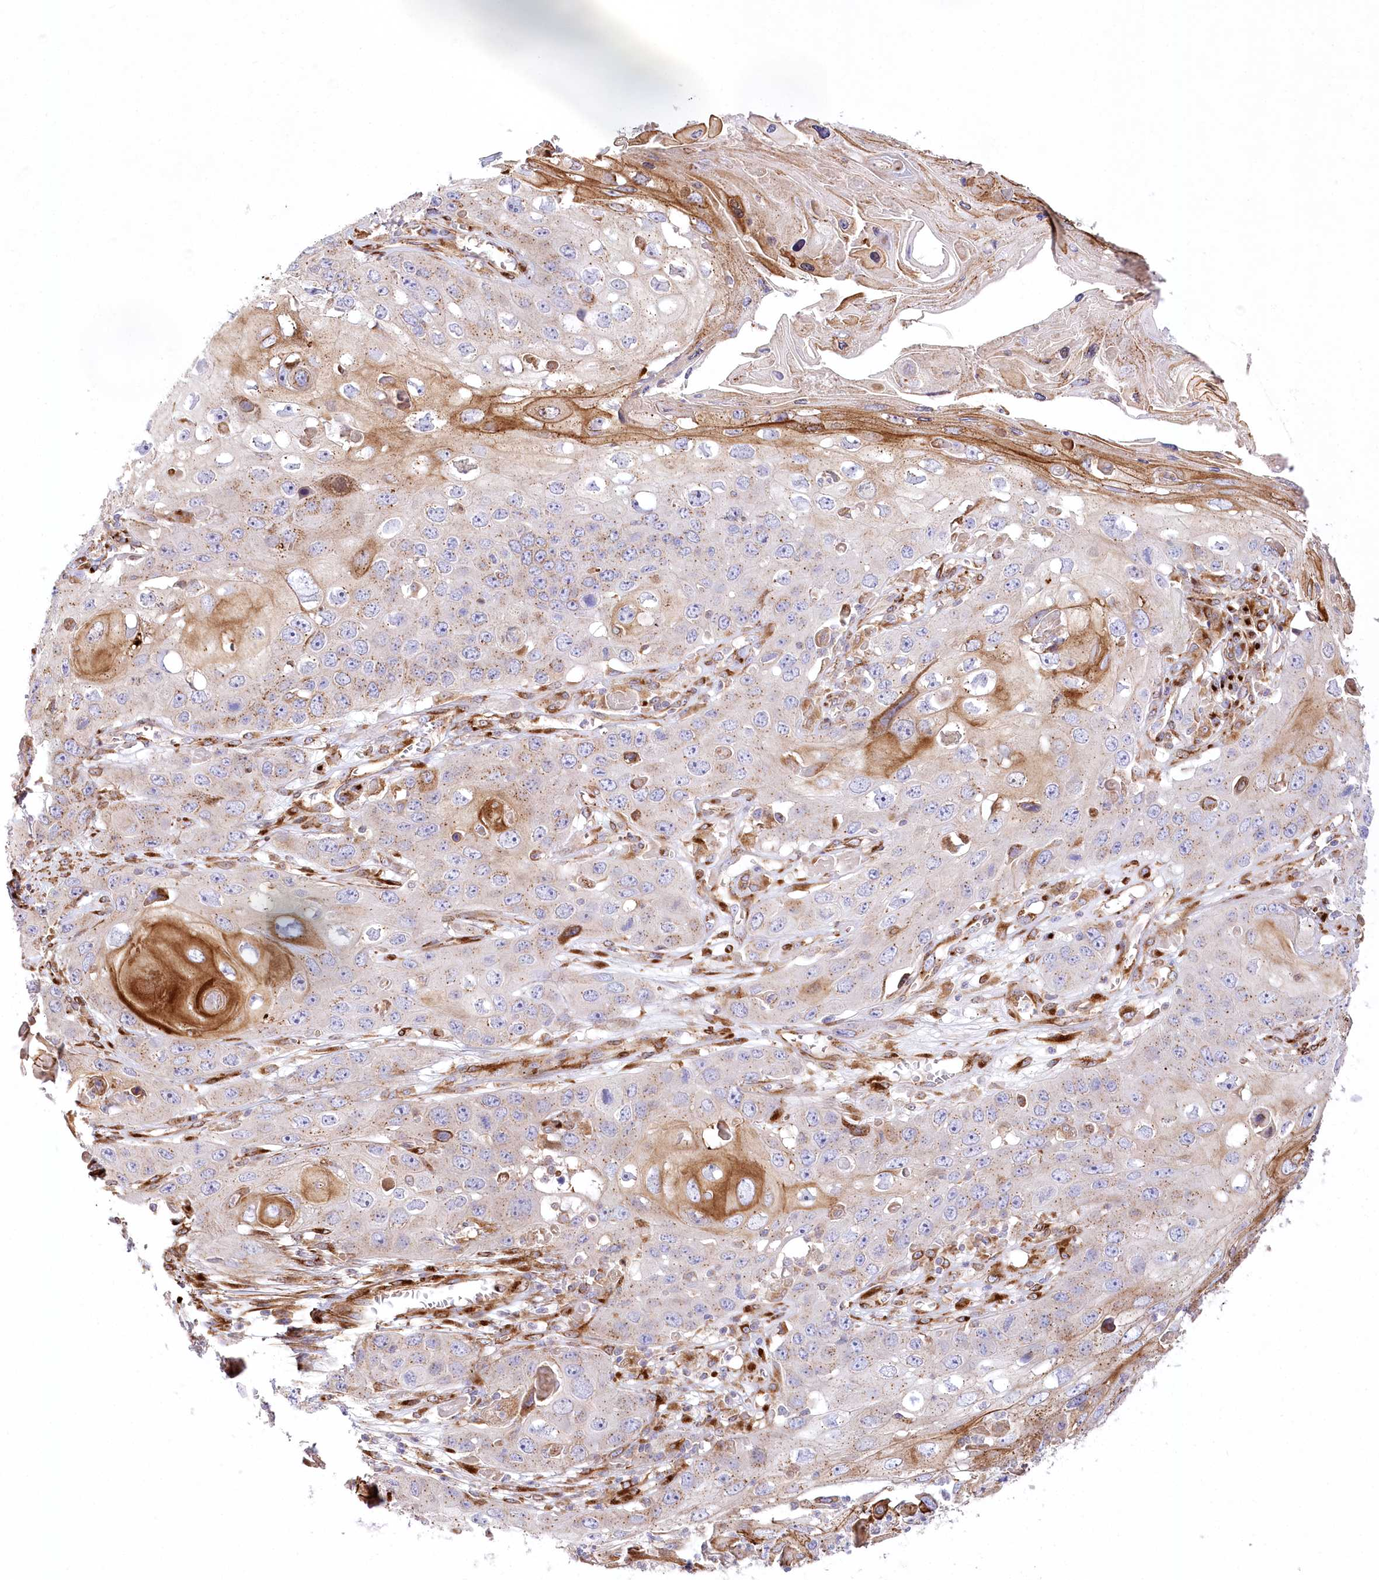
{"staining": {"intensity": "strong", "quantity": "<25%", "location": "cytoplasmic/membranous"}, "tissue": "skin cancer", "cell_type": "Tumor cells", "image_type": "cancer", "snomed": [{"axis": "morphology", "description": "Squamous cell carcinoma, NOS"}, {"axis": "topography", "description": "Skin"}], "caption": "Immunohistochemistry staining of skin cancer, which displays medium levels of strong cytoplasmic/membranous positivity in about <25% of tumor cells indicating strong cytoplasmic/membranous protein positivity. The staining was performed using DAB (brown) for protein detection and nuclei were counterstained in hematoxylin (blue).", "gene": "ABRAXAS2", "patient": {"sex": "male", "age": 55}}